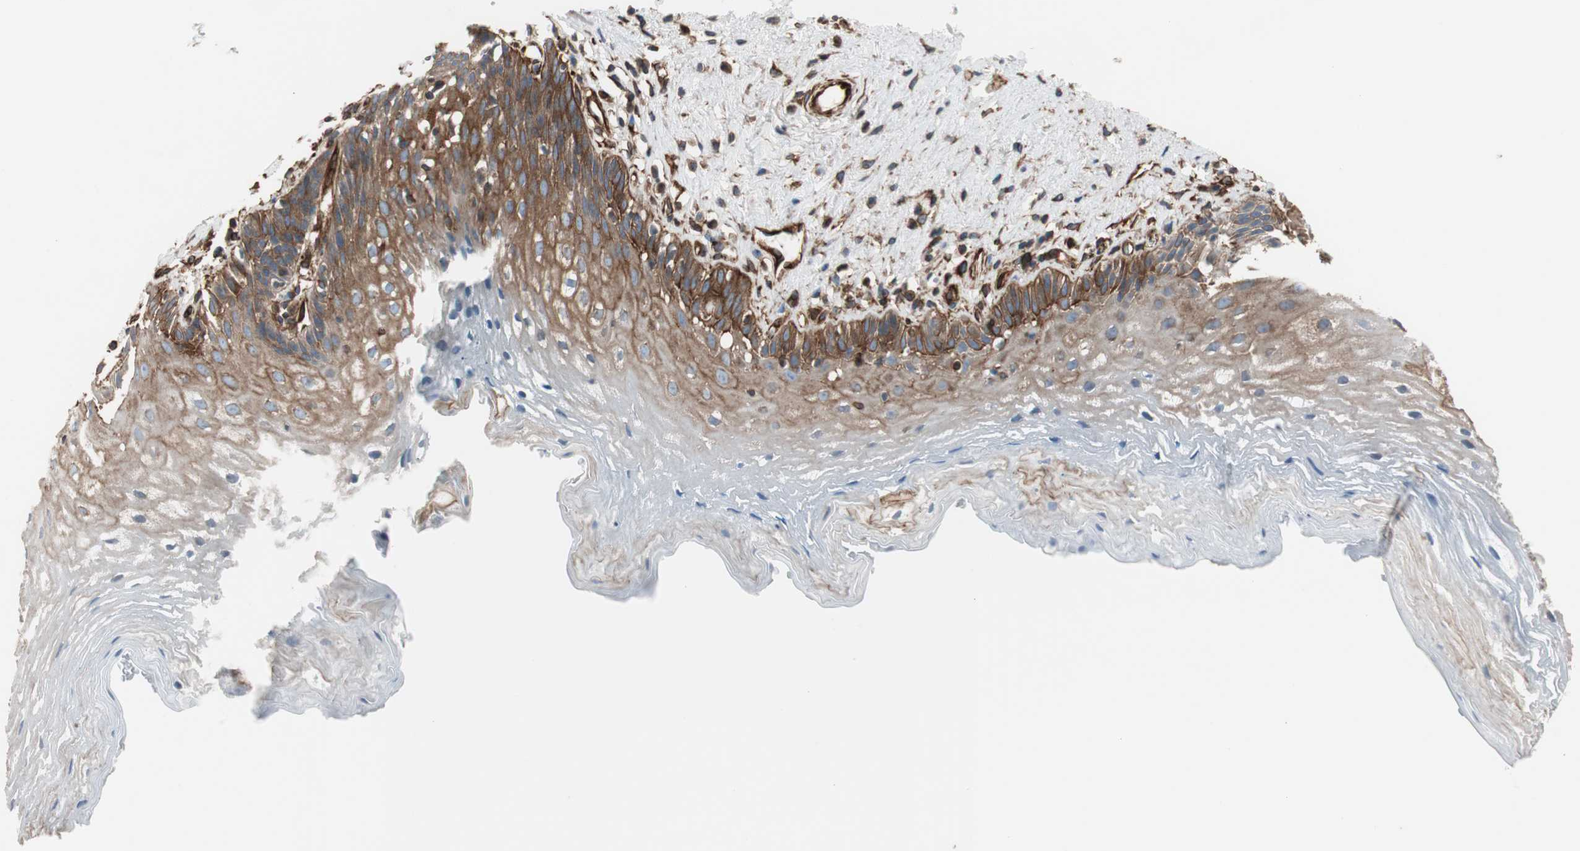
{"staining": {"intensity": "strong", "quantity": "<25%", "location": "cytoplasmic/membranous"}, "tissue": "esophagus", "cell_type": "Squamous epithelial cells", "image_type": "normal", "snomed": [{"axis": "morphology", "description": "Normal tissue, NOS"}, {"axis": "topography", "description": "Esophagus"}], "caption": "Protein expression analysis of unremarkable esophagus shows strong cytoplasmic/membranous expression in about <25% of squamous epithelial cells.", "gene": "TCTA", "patient": {"sex": "female", "age": 70}}